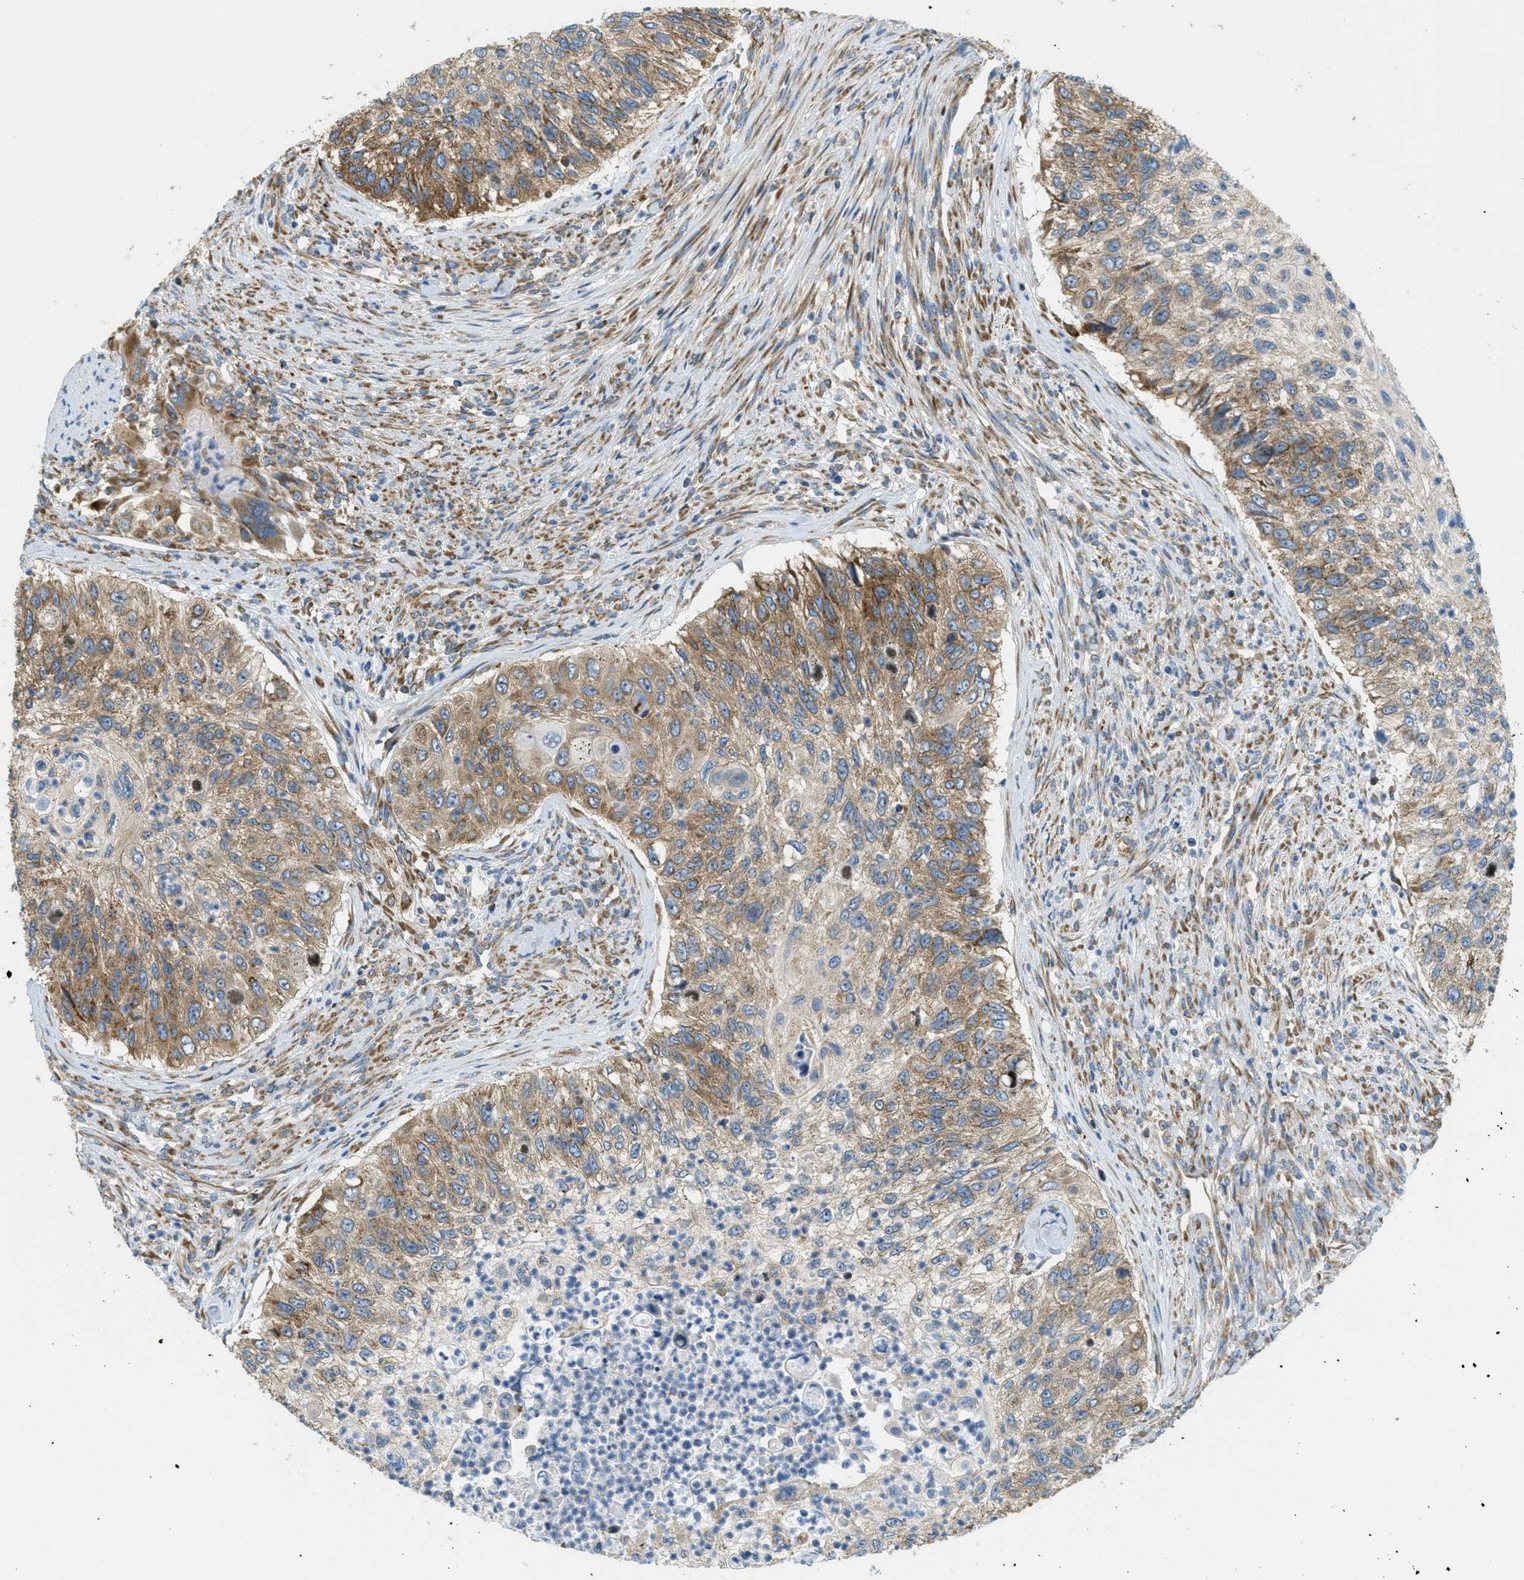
{"staining": {"intensity": "moderate", "quantity": ">75%", "location": "cytoplasmic/membranous"}, "tissue": "urothelial cancer", "cell_type": "Tumor cells", "image_type": "cancer", "snomed": [{"axis": "morphology", "description": "Urothelial carcinoma, High grade"}, {"axis": "topography", "description": "Urinary bladder"}], "caption": "The image shows immunohistochemical staining of urothelial carcinoma (high-grade). There is moderate cytoplasmic/membranous staining is appreciated in about >75% of tumor cells. The protein of interest is stained brown, and the nuclei are stained in blue (DAB IHC with brightfield microscopy, high magnification).", "gene": "ABCF1", "patient": {"sex": "female", "age": 60}}